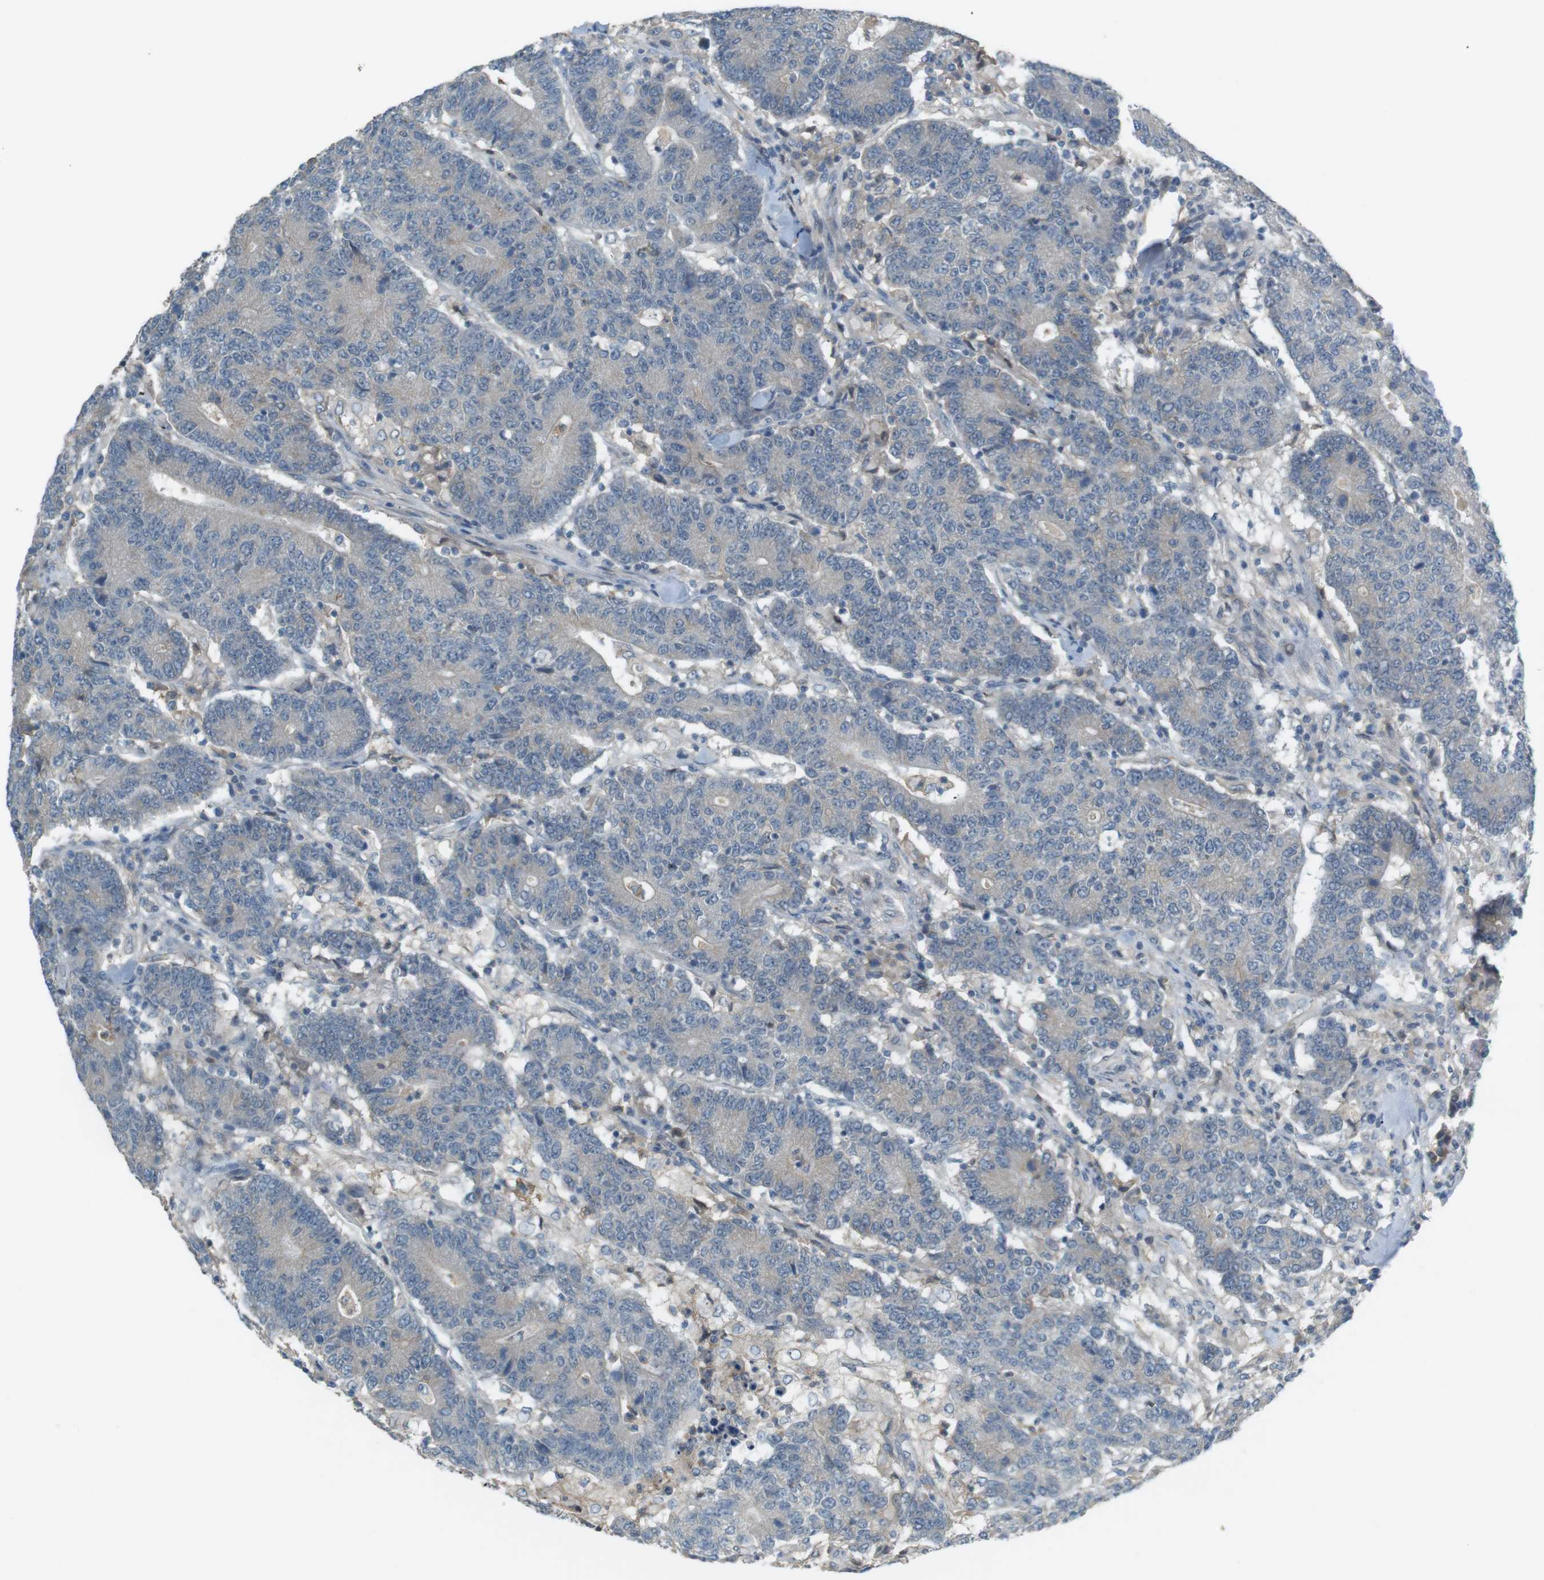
{"staining": {"intensity": "negative", "quantity": "none", "location": "none"}, "tissue": "colorectal cancer", "cell_type": "Tumor cells", "image_type": "cancer", "snomed": [{"axis": "morphology", "description": "Normal tissue, NOS"}, {"axis": "morphology", "description": "Adenocarcinoma, NOS"}, {"axis": "topography", "description": "Colon"}], "caption": "This histopathology image is of colorectal cancer (adenocarcinoma) stained with immunohistochemistry (IHC) to label a protein in brown with the nuclei are counter-stained blue. There is no staining in tumor cells.", "gene": "RTN3", "patient": {"sex": "female", "age": 75}}